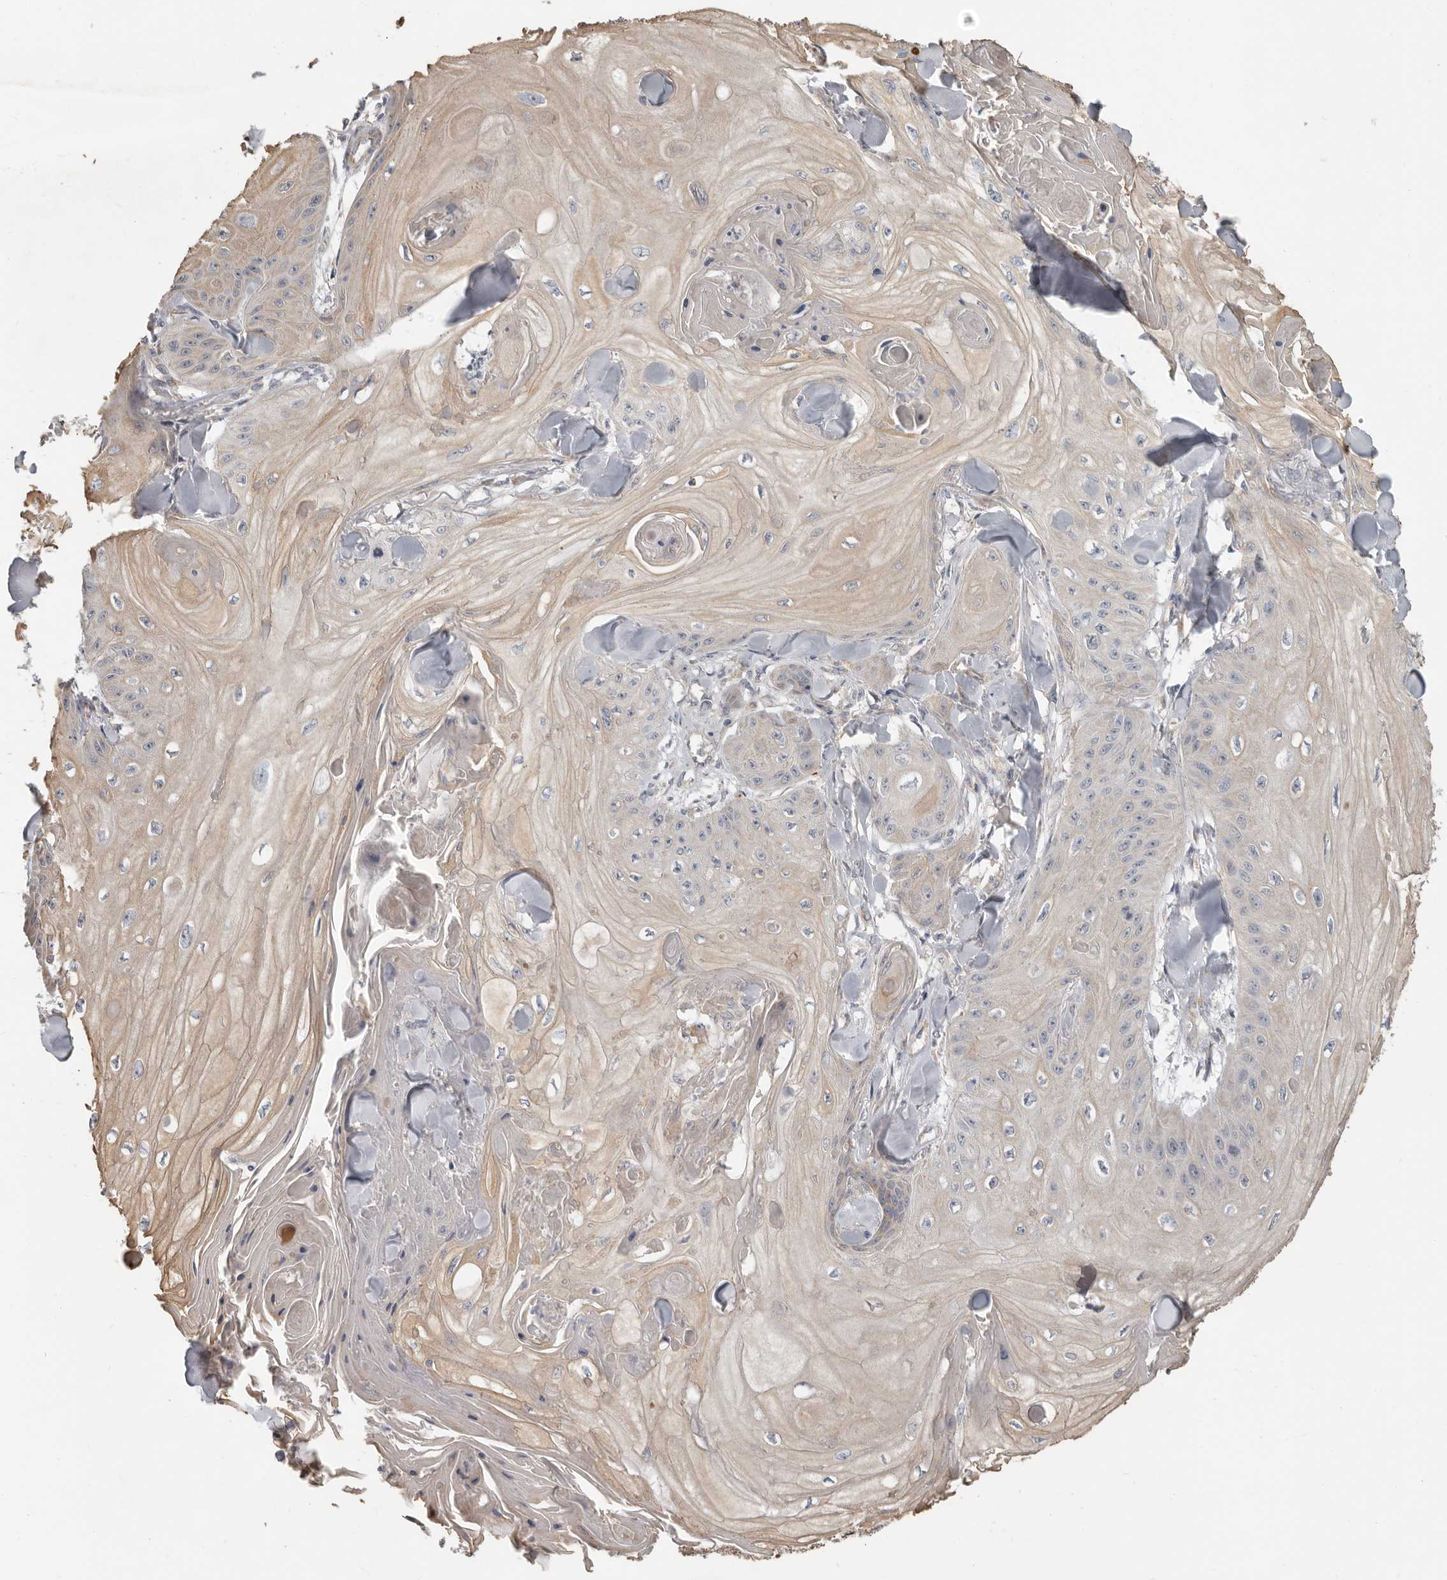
{"staining": {"intensity": "weak", "quantity": ">75%", "location": "cytoplasmic/membranous"}, "tissue": "skin cancer", "cell_type": "Tumor cells", "image_type": "cancer", "snomed": [{"axis": "morphology", "description": "Squamous cell carcinoma, NOS"}, {"axis": "topography", "description": "Skin"}], "caption": "Human skin cancer stained with a brown dye reveals weak cytoplasmic/membranous positive staining in approximately >75% of tumor cells.", "gene": "UNK", "patient": {"sex": "male", "age": 74}}